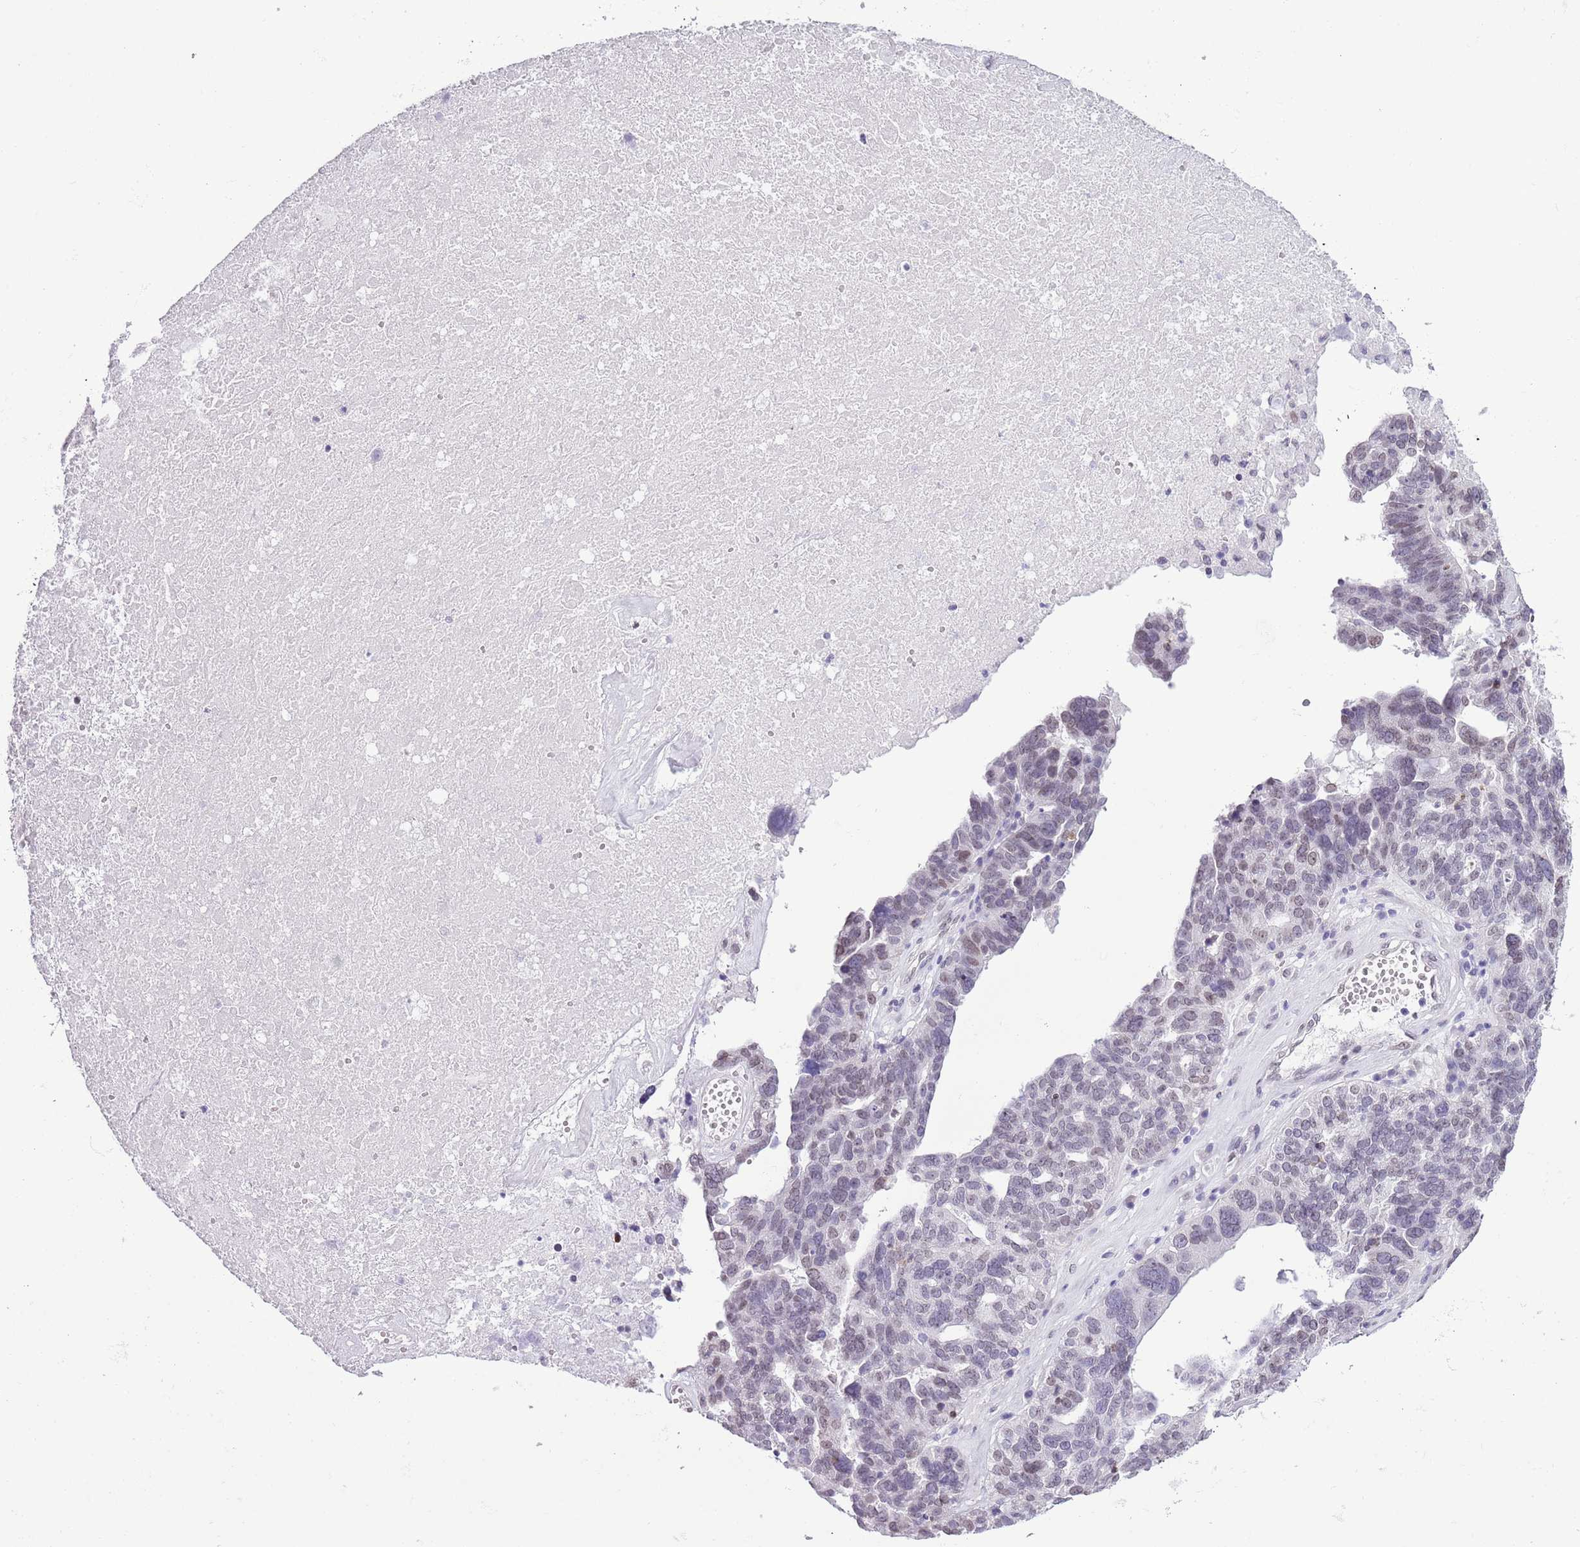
{"staining": {"intensity": "weak", "quantity": "<25%", "location": "nuclear"}, "tissue": "ovarian cancer", "cell_type": "Tumor cells", "image_type": "cancer", "snomed": [{"axis": "morphology", "description": "Cystadenocarcinoma, serous, NOS"}, {"axis": "topography", "description": "Ovary"}], "caption": "A histopathology image of ovarian cancer stained for a protein reveals no brown staining in tumor cells. (Stains: DAB (3,3'-diaminobenzidine) immunohistochemistry with hematoxylin counter stain, Microscopy: brightfield microscopy at high magnification).", "gene": "ZGLP1", "patient": {"sex": "female", "age": 59}}